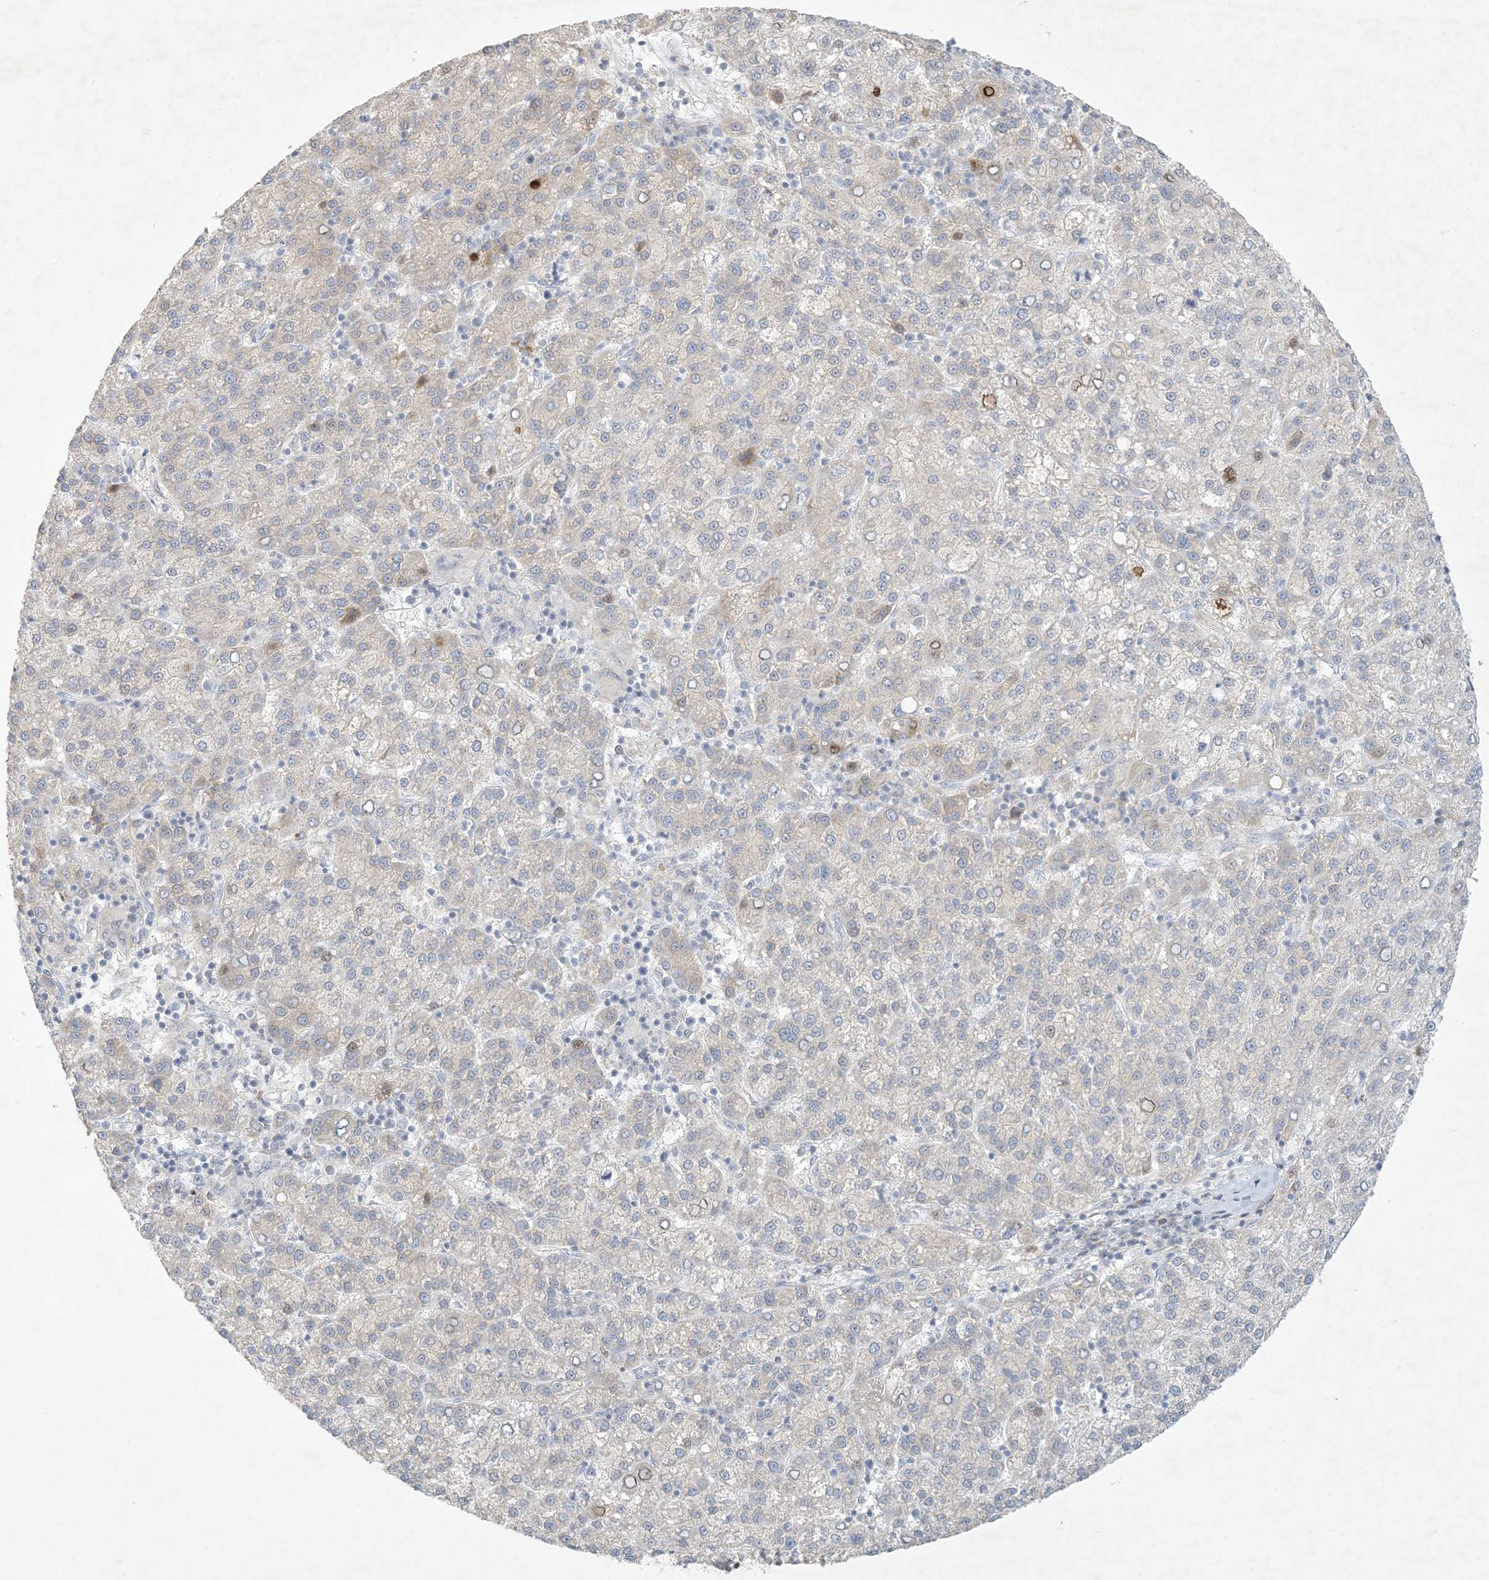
{"staining": {"intensity": "weak", "quantity": "<25%", "location": "nuclear"}, "tissue": "liver cancer", "cell_type": "Tumor cells", "image_type": "cancer", "snomed": [{"axis": "morphology", "description": "Carcinoma, Hepatocellular, NOS"}, {"axis": "topography", "description": "Liver"}], "caption": "IHC of human liver cancer (hepatocellular carcinoma) shows no staining in tumor cells.", "gene": "ZNF385D", "patient": {"sex": "female", "age": 58}}